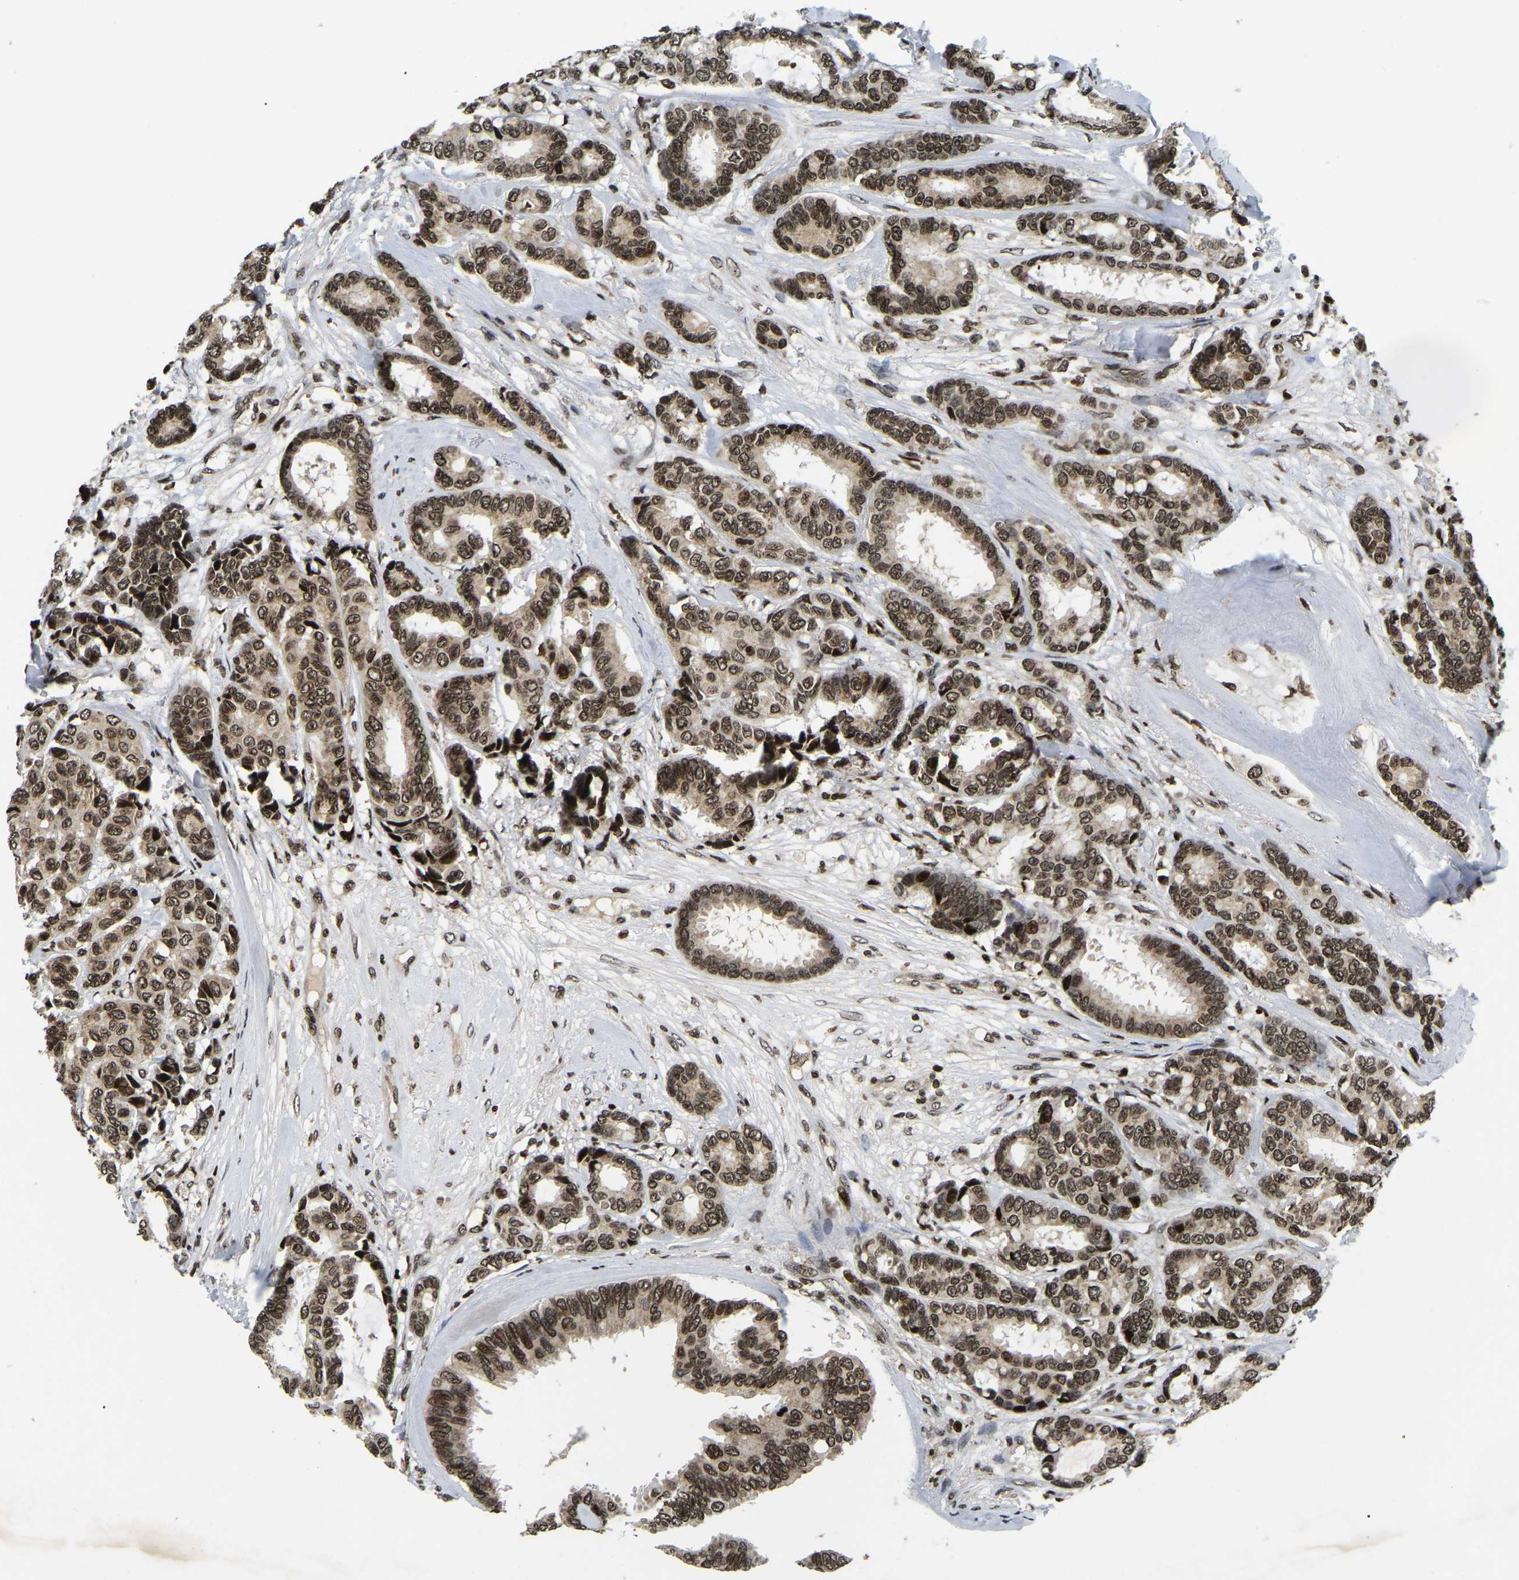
{"staining": {"intensity": "strong", "quantity": ">75%", "location": "nuclear"}, "tissue": "breast cancer", "cell_type": "Tumor cells", "image_type": "cancer", "snomed": [{"axis": "morphology", "description": "Duct carcinoma"}, {"axis": "topography", "description": "Breast"}], "caption": "Immunohistochemistry image of neoplastic tissue: breast intraductal carcinoma stained using IHC shows high levels of strong protein expression localized specifically in the nuclear of tumor cells, appearing as a nuclear brown color.", "gene": "LRRC61", "patient": {"sex": "female", "age": 87}}